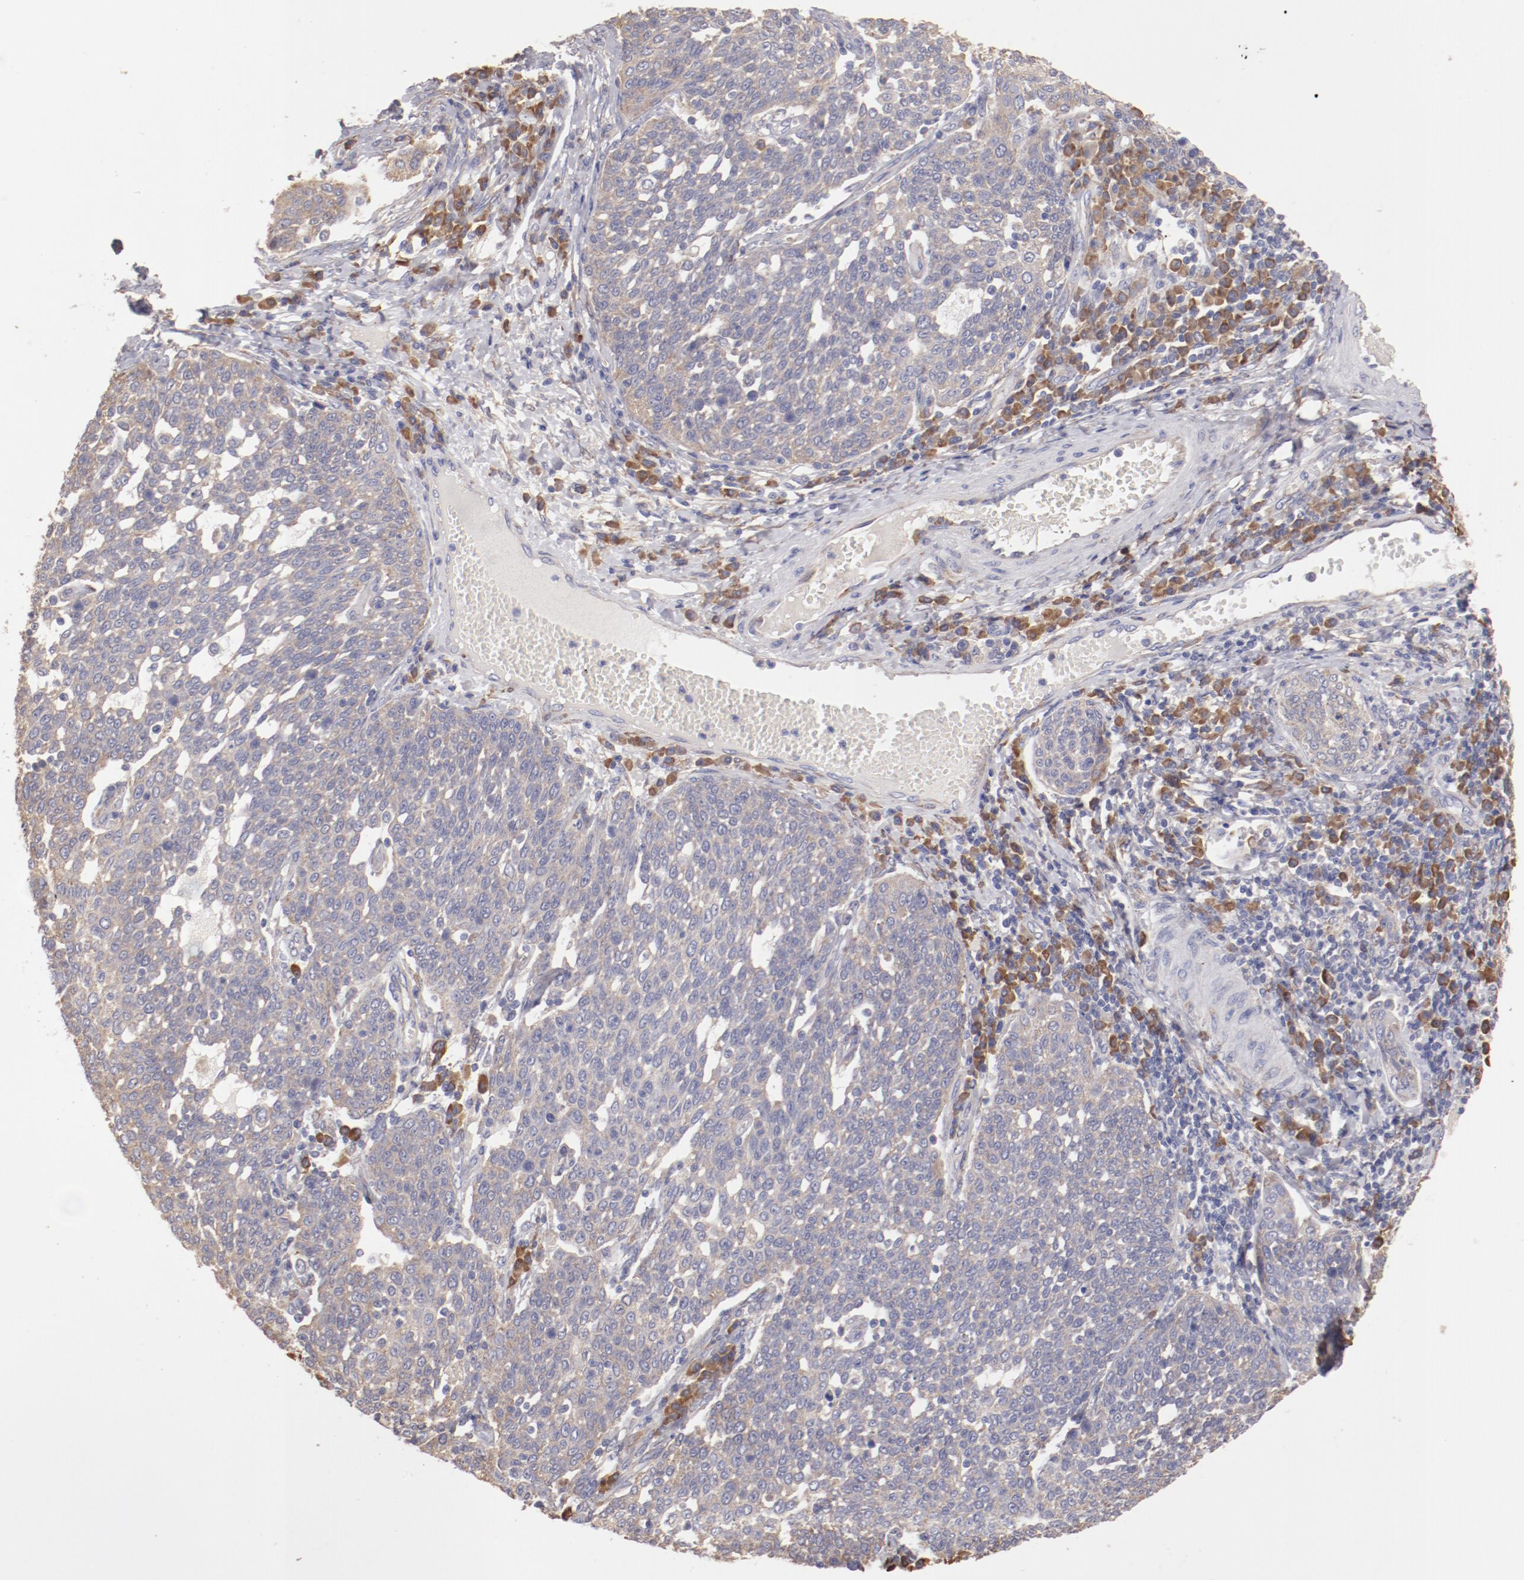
{"staining": {"intensity": "weak", "quantity": ">75%", "location": "cytoplasmic/membranous"}, "tissue": "cervical cancer", "cell_type": "Tumor cells", "image_type": "cancer", "snomed": [{"axis": "morphology", "description": "Squamous cell carcinoma, NOS"}, {"axis": "topography", "description": "Cervix"}], "caption": "Immunohistochemistry photomicrograph of neoplastic tissue: human cervical cancer (squamous cell carcinoma) stained using immunohistochemistry (IHC) reveals low levels of weak protein expression localized specifically in the cytoplasmic/membranous of tumor cells, appearing as a cytoplasmic/membranous brown color.", "gene": "ENTPD5", "patient": {"sex": "female", "age": 34}}